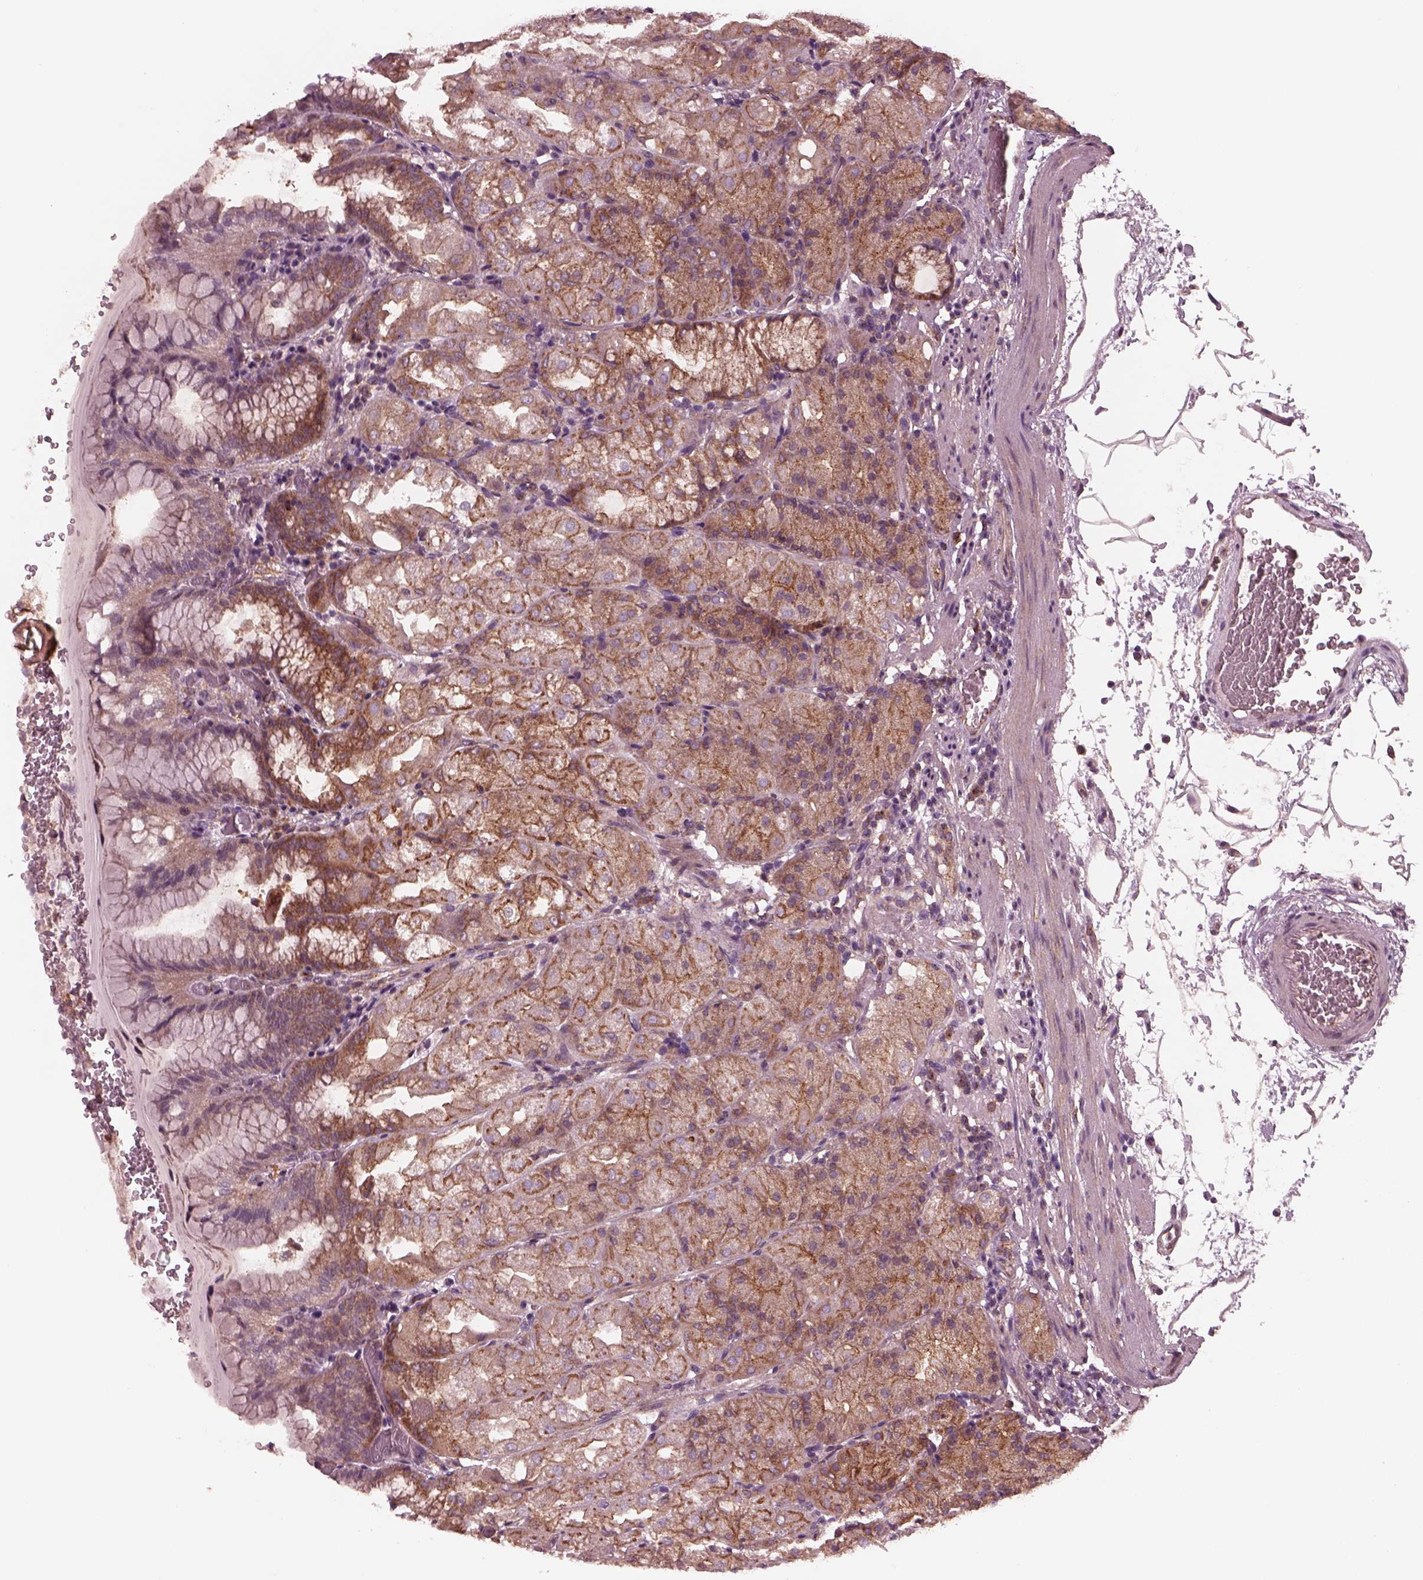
{"staining": {"intensity": "moderate", "quantity": ">75%", "location": "cytoplasmic/membranous"}, "tissue": "stomach", "cell_type": "Glandular cells", "image_type": "normal", "snomed": [{"axis": "morphology", "description": "Normal tissue, NOS"}, {"axis": "topography", "description": "Stomach, upper"}, {"axis": "topography", "description": "Stomach"}, {"axis": "topography", "description": "Stomach, lower"}], "caption": "Immunohistochemical staining of unremarkable stomach demonstrates medium levels of moderate cytoplasmic/membranous staining in about >75% of glandular cells.", "gene": "TUBG1", "patient": {"sex": "male", "age": 62}}